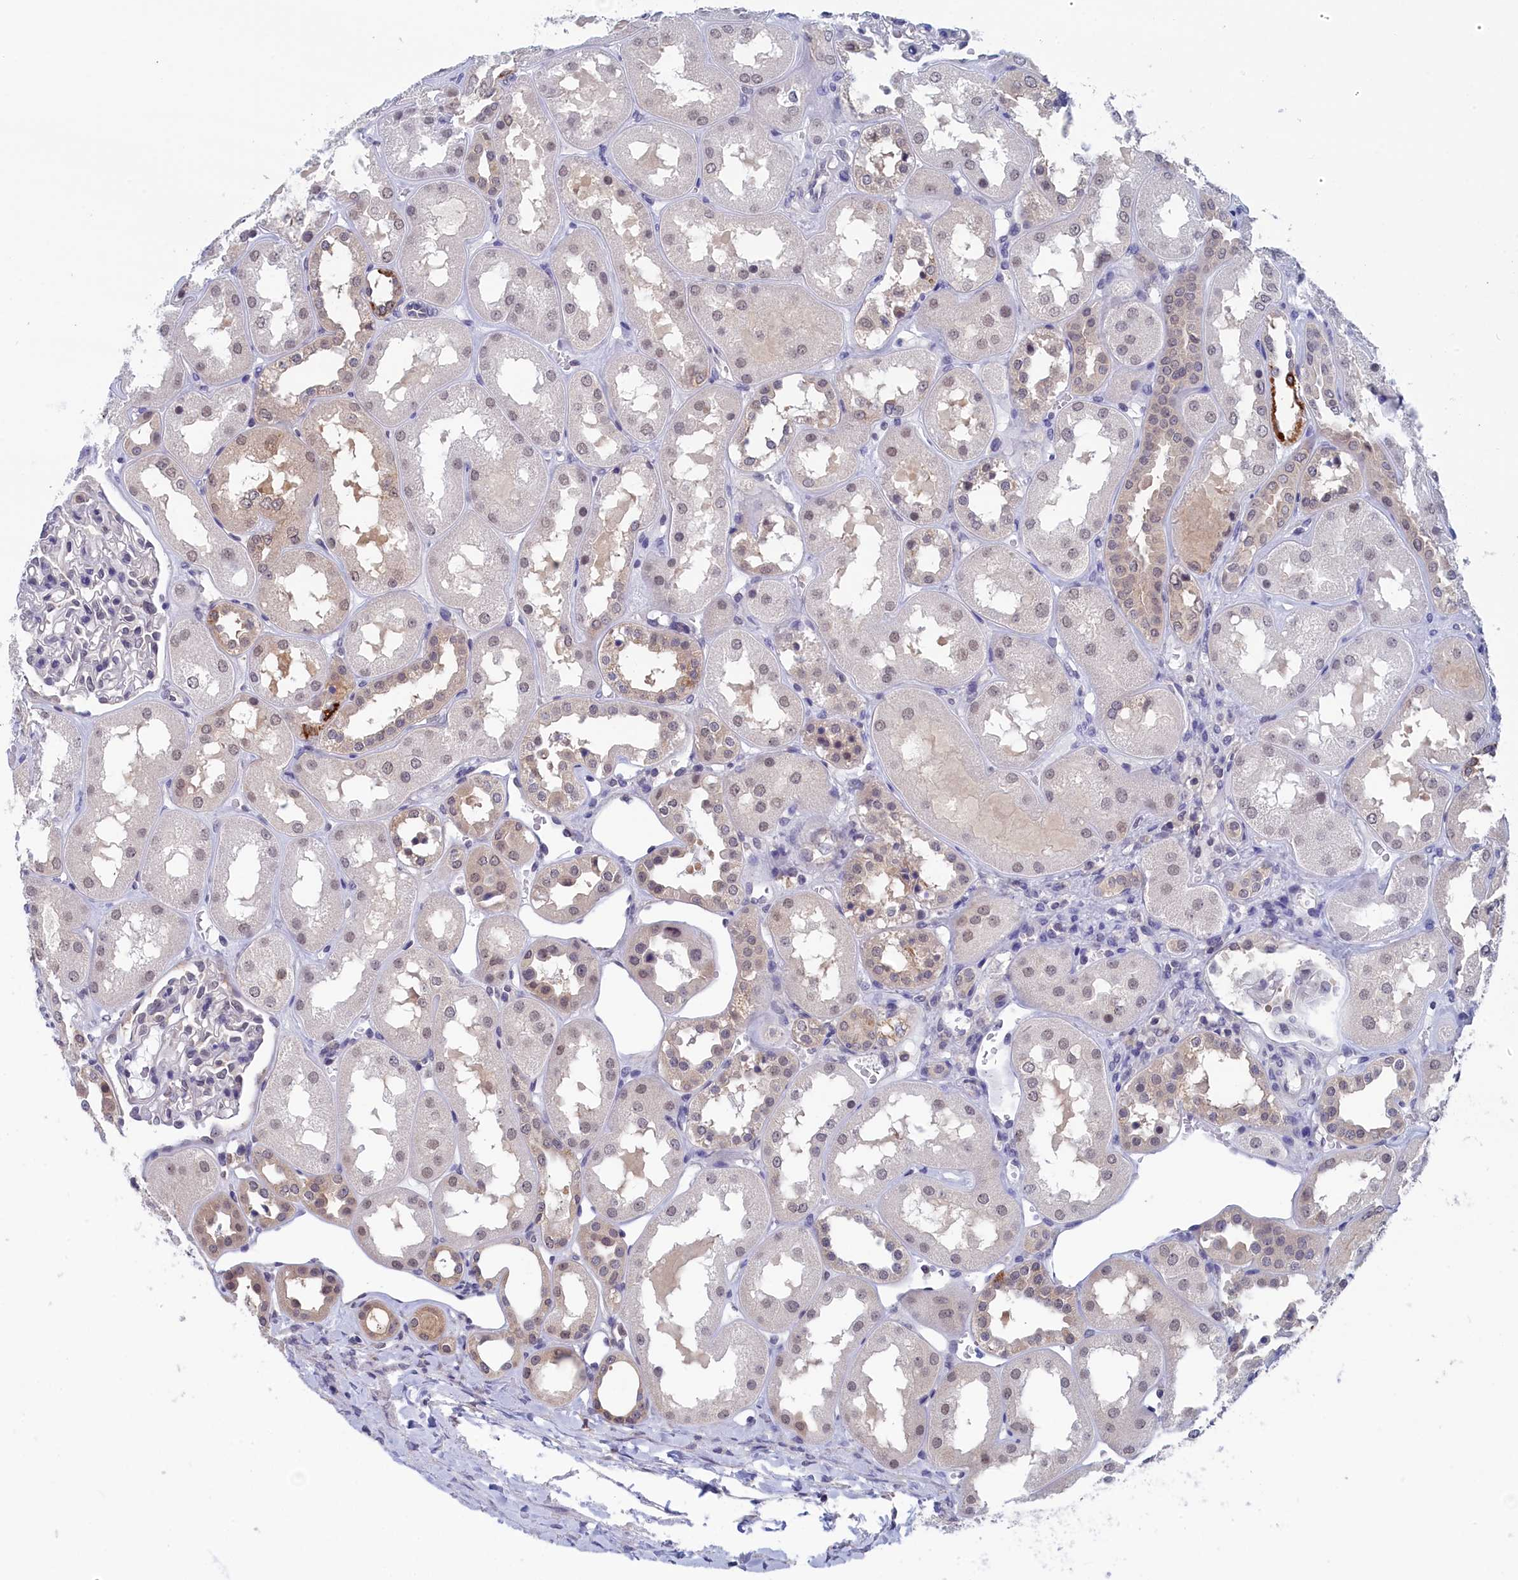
{"staining": {"intensity": "negative", "quantity": "none", "location": "none"}, "tissue": "kidney", "cell_type": "Cells in glomeruli", "image_type": "normal", "snomed": [{"axis": "morphology", "description": "Normal tissue, NOS"}, {"axis": "topography", "description": "Kidney"}], "caption": "A micrograph of kidney stained for a protein shows no brown staining in cells in glomeruli.", "gene": "PGP", "patient": {"sex": "male", "age": 70}}